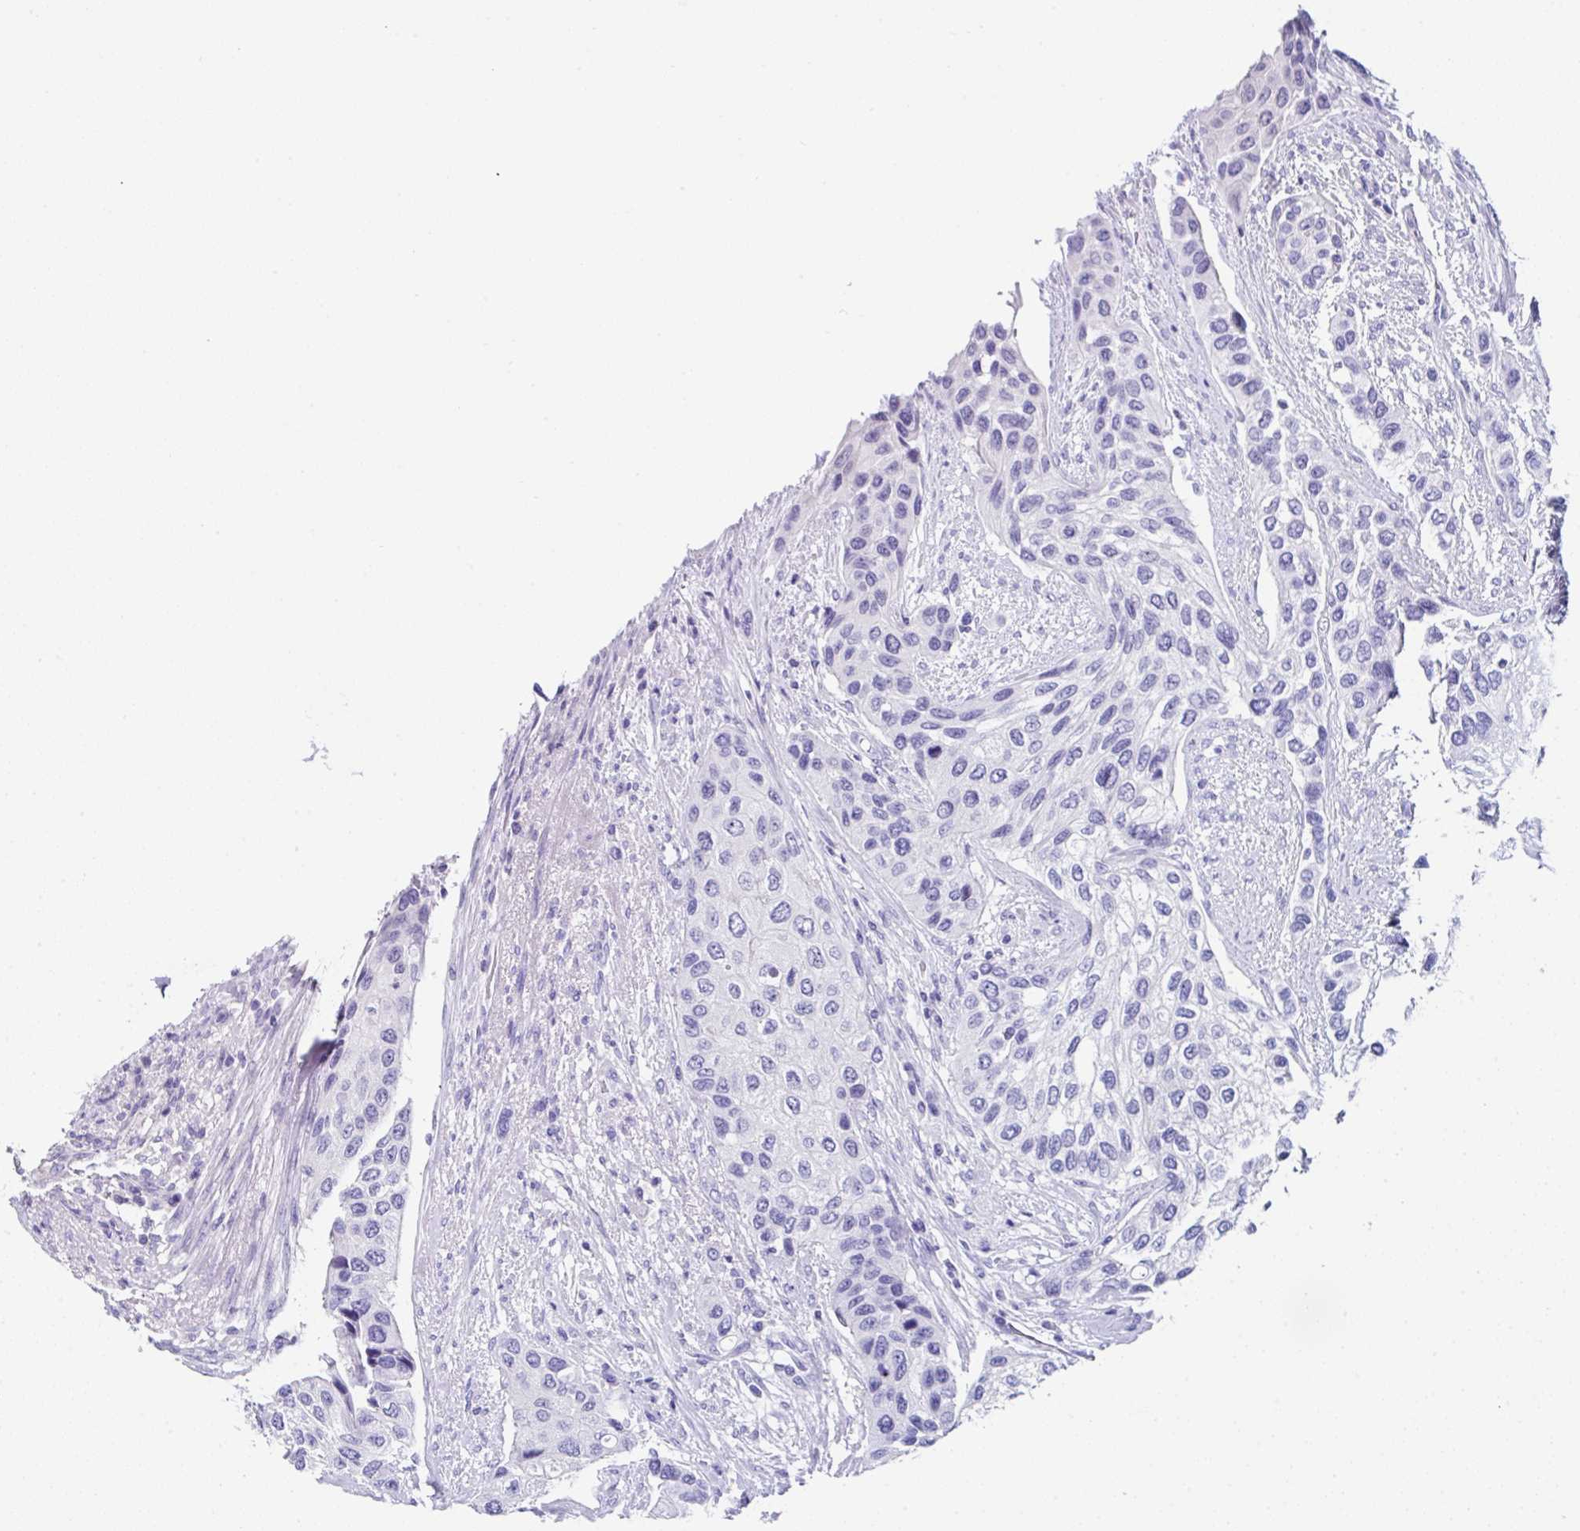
{"staining": {"intensity": "negative", "quantity": "none", "location": "none"}, "tissue": "urothelial cancer", "cell_type": "Tumor cells", "image_type": "cancer", "snomed": [{"axis": "morphology", "description": "Normal tissue, NOS"}, {"axis": "morphology", "description": "Urothelial carcinoma, High grade"}, {"axis": "topography", "description": "Vascular tissue"}, {"axis": "topography", "description": "Urinary bladder"}], "caption": "High magnification brightfield microscopy of urothelial cancer stained with DAB (3,3'-diaminobenzidine) (brown) and counterstained with hematoxylin (blue): tumor cells show no significant staining.", "gene": "UGT3A1", "patient": {"sex": "female", "age": 56}}